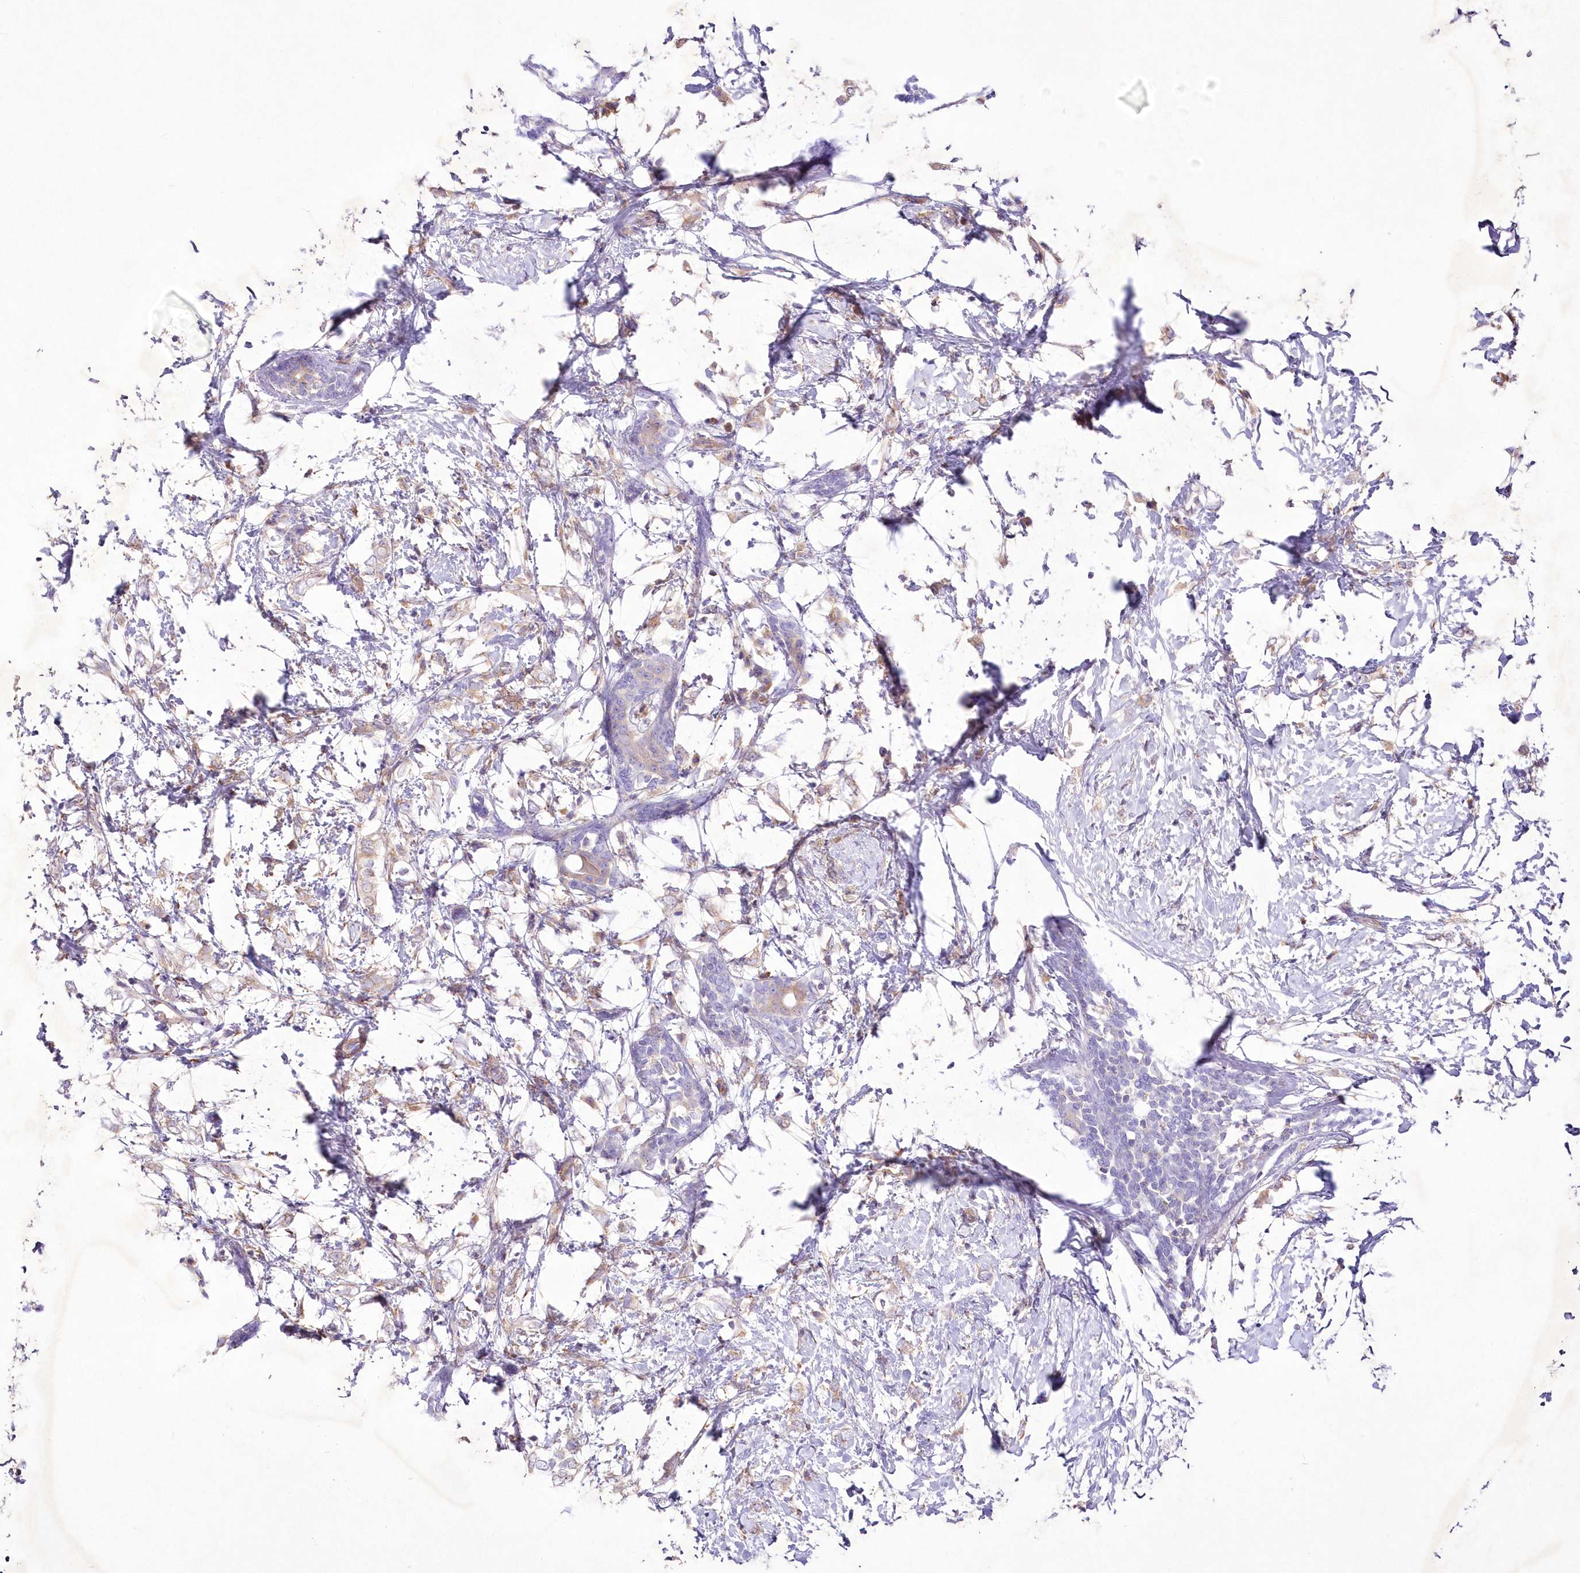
{"staining": {"intensity": "weak", "quantity": "25%-75%", "location": "cytoplasmic/membranous"}, "tissue": "breast cancer", "cell_type": "Tumor cells", "image_type": "cancer", "snomed": [{"axis": "morphology", "description": "Normal tissue, NOS"}, {"axis": "morphology", "description": "Lobular carcinoma"}, {"axis": "topography", "description": "Breast"}], "caption": "Breast cancer (lobular carcinoma) tissue displays weak cytoplasmic/membranous positivity in approximately 25%-75% of tumor cells, visualized by immunohistochemistry. (brown staining indicates protein expression, while blue staining denotes nuclei).", "gene": "ARFGEF3", "patient": {"sex": "female", "age": 47}}